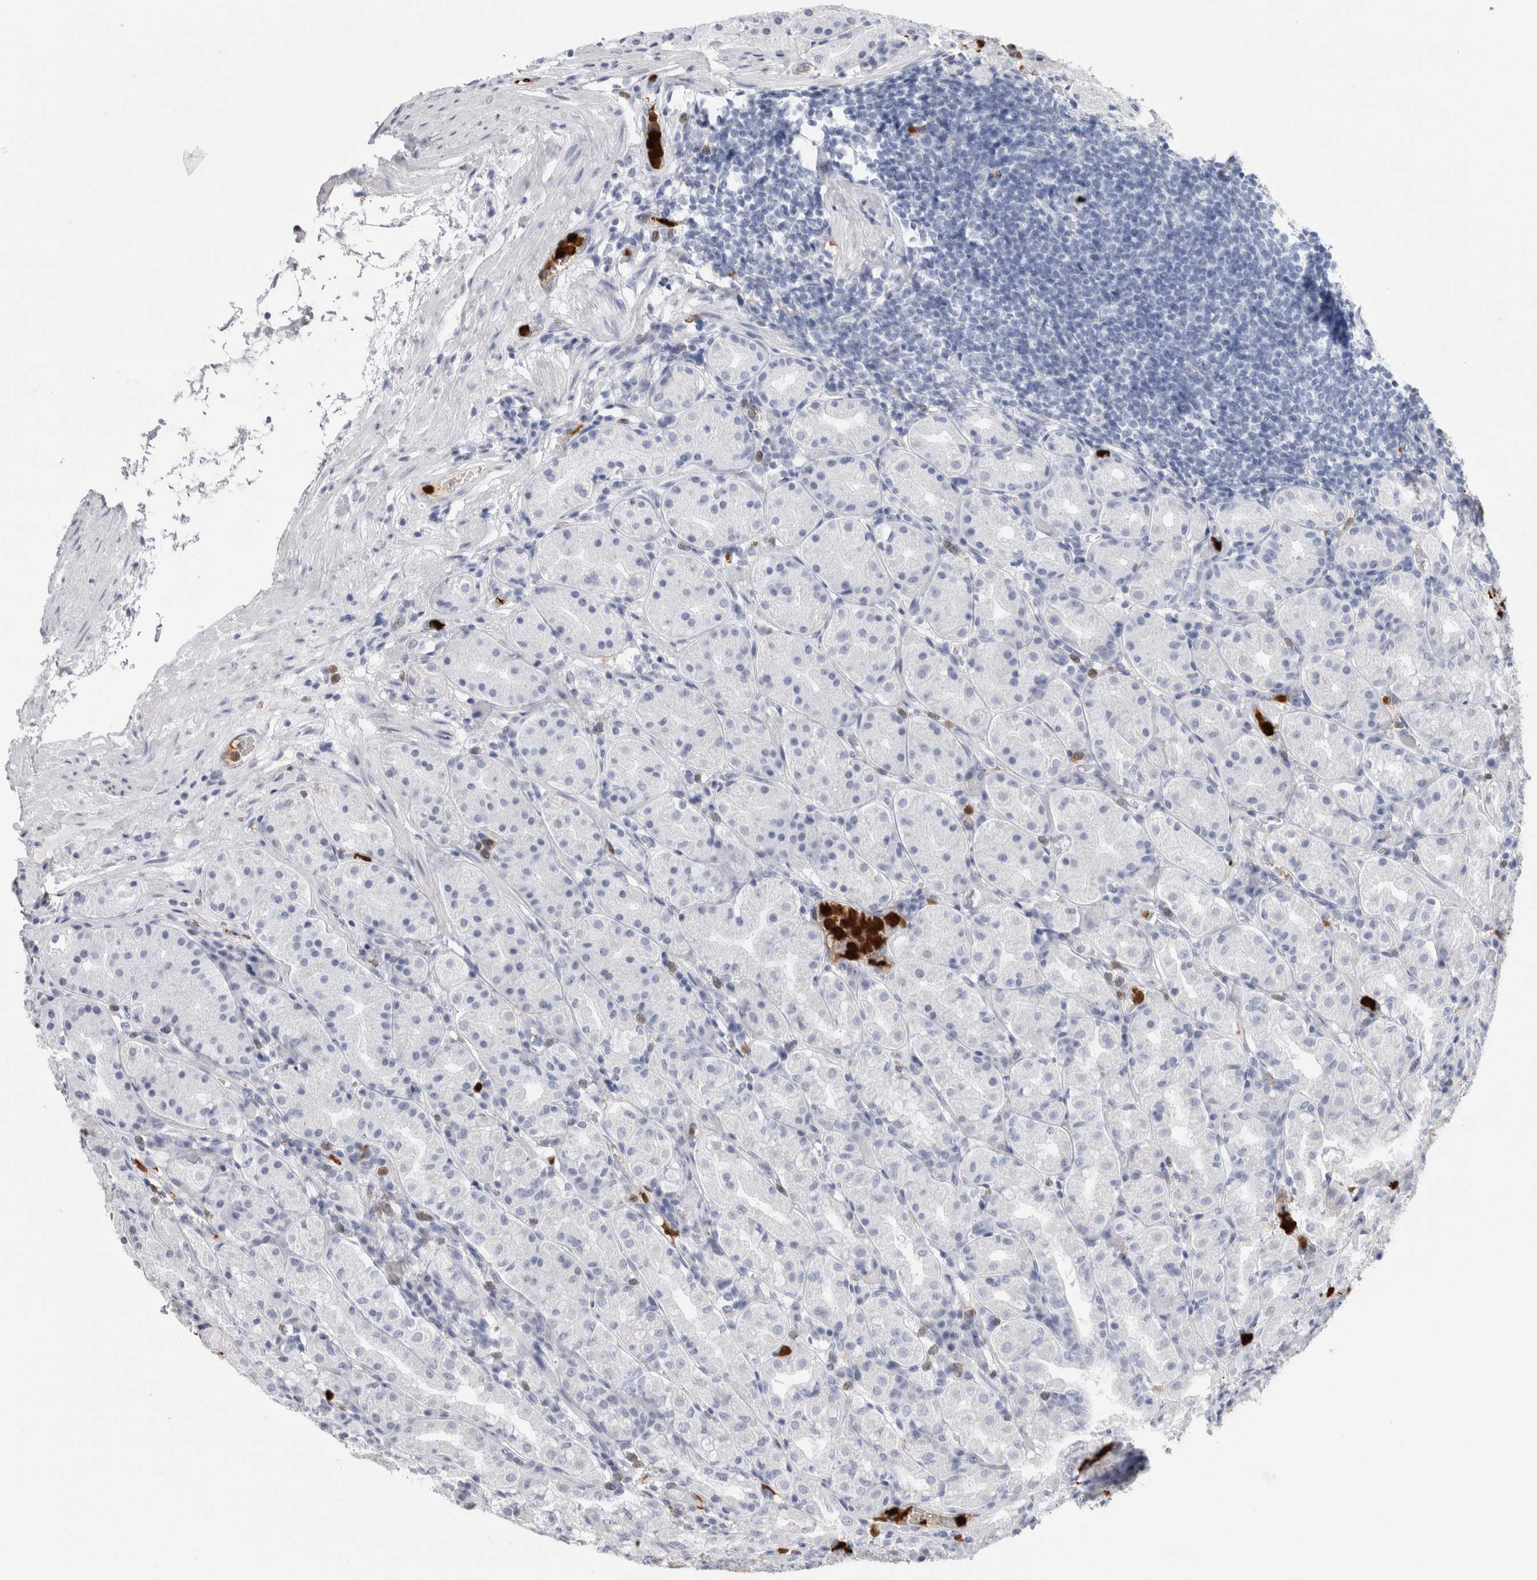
{"staining": {"intensity": "negative", "quantity": "none", "location": "none"}, "tissue": "stomach", "cell_type": "Glandular cells", "image_type": "normal", "snomed": [{"axis": "morphology", "description": "Normal tissue, NOS"}, {"axis": "topography", "description": "Stomach, lower"}], "caption": "Glandular cells show no significant expression in normal stomach. (Brightfield microscopy of DAB (3,3'-diaminobenzidine) IHC at high magnification).", "gene": "S100A8", "patient": {"sex": "female", "age": 56}}